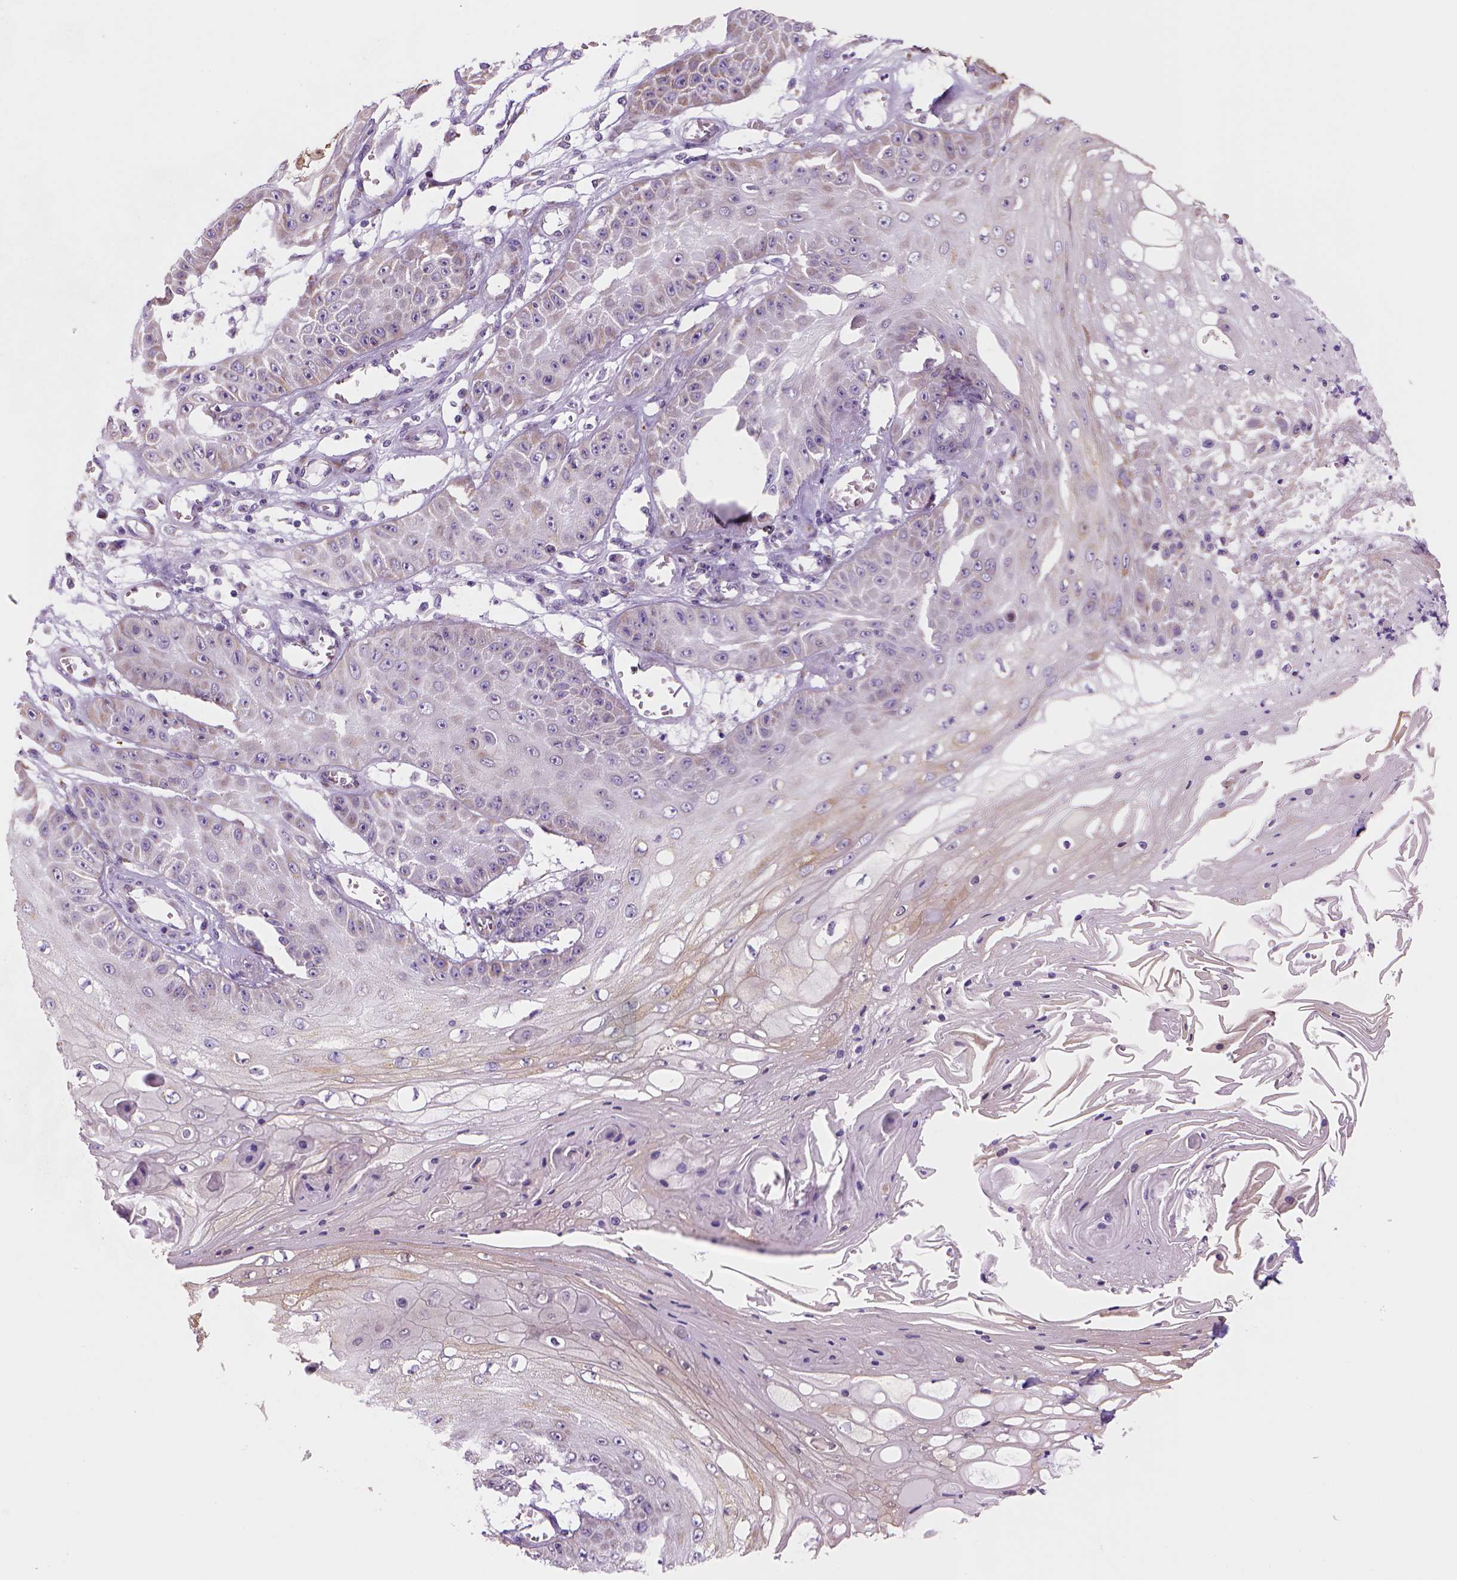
{"staining": {"intensity": "negative", "quantity": "none", "location": "none"}, "tissue": "skin cancer", "cell_type": "Tumor cells", "image_type": "cancer", "snomed": [{"axis": "morphology", "description": "Squamous cell carcinoma, NOS"}, {"axis": "topography", "description": "Skin"}], "caption": "IHC photomicrograph of neoplastic tissue: skin squamous cell carcinoma stained with DAB (3,3'-diaminobenzidine) reveals no significant protein staining in tumor cells. (DAB (3,3'-diaminobenzidine) IHC, high magnification).", "gene": "CES2", "patient": {"sex": "male", "age": 70}}